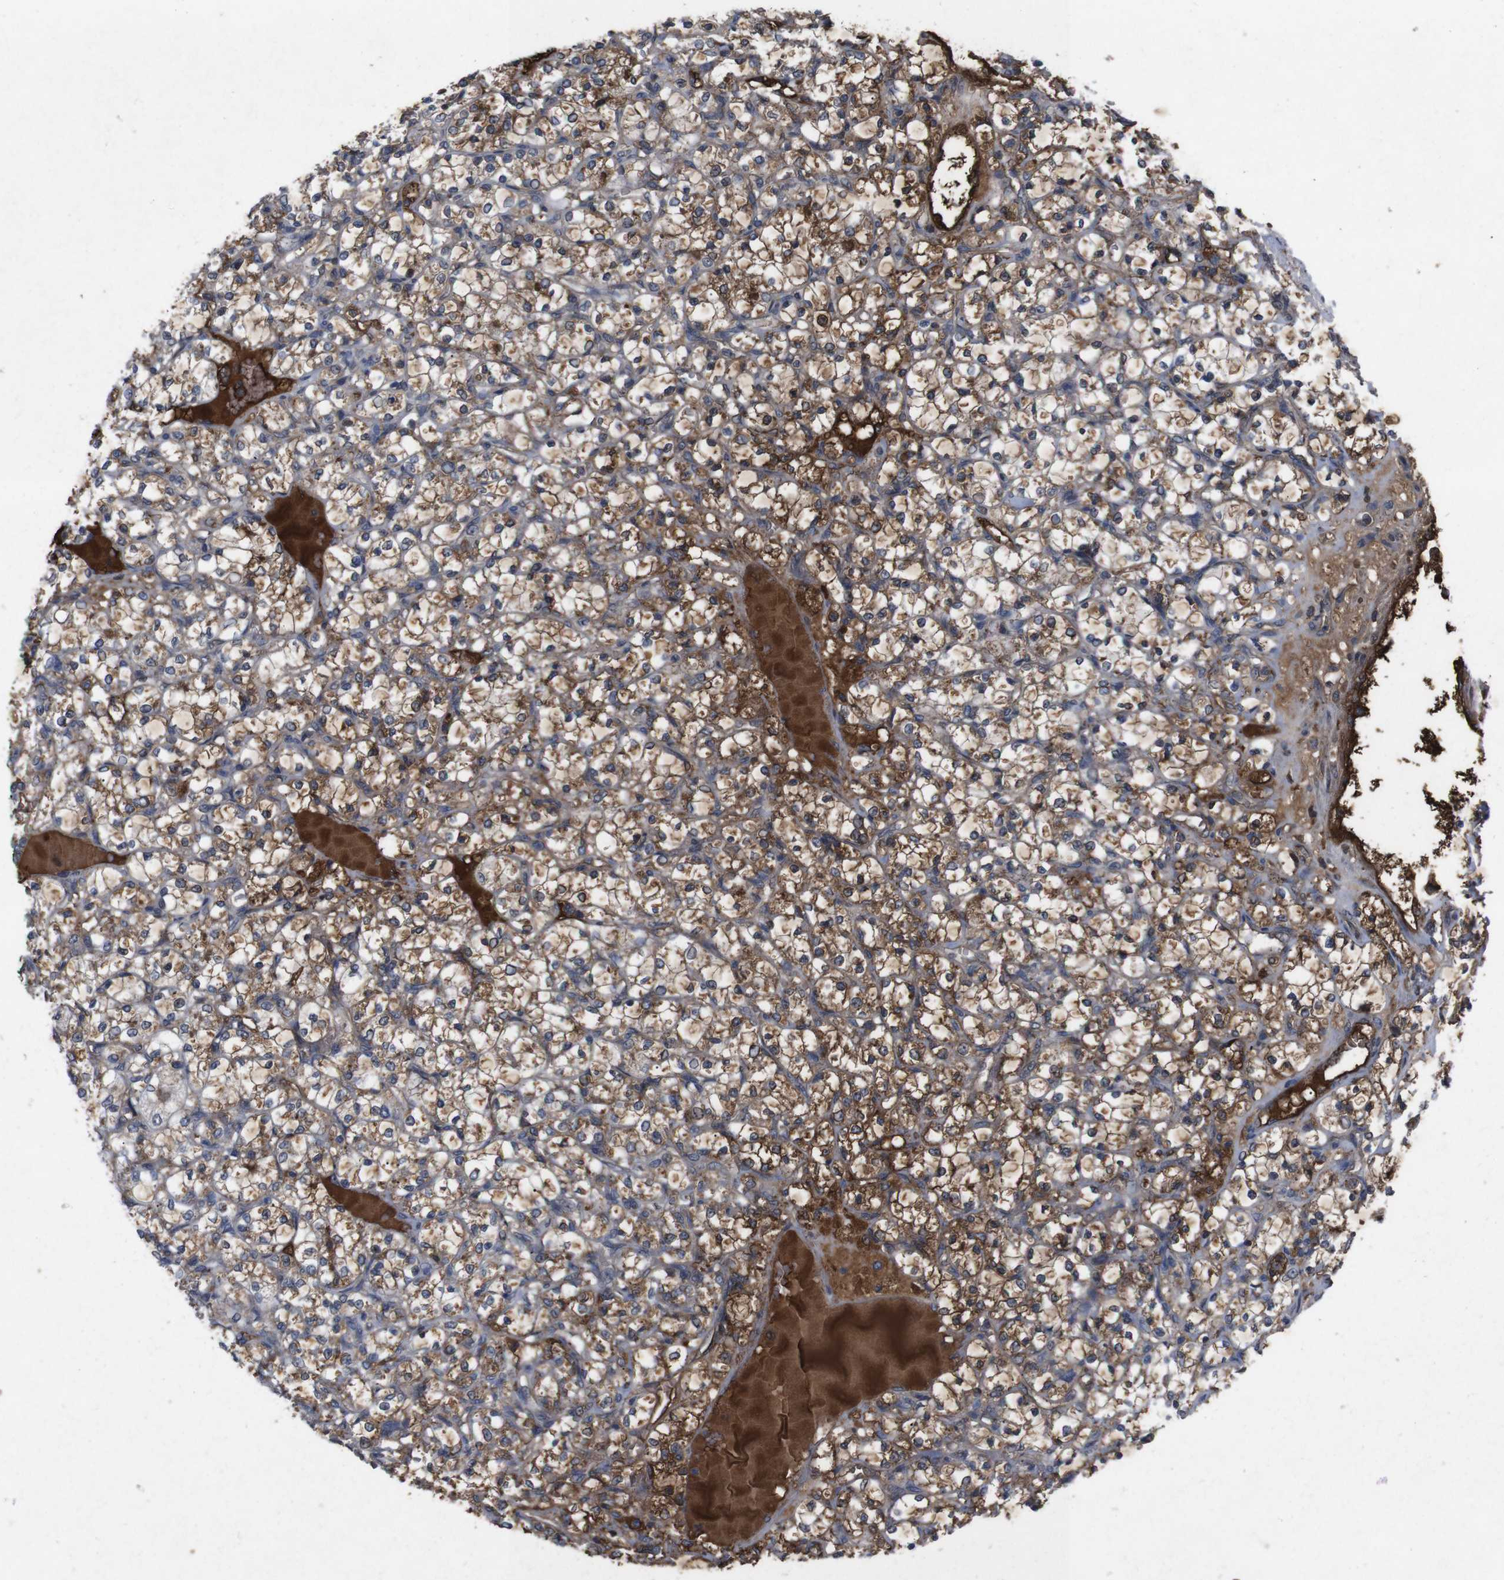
{"staining": {"intensity": "moderate", "quantity": ">75%", "location": "cytoplasmic/membranous"}, "tissue": "renal cancer", "cell_type": "Tumor cells", "image_type": "cancer", "snomed": [{"axis": "morphology", "description": "Adenocarcinoma, NOS"}, {"axis": "topography", "description": "Kidney"}], "caption": "The immunohistochemical stain labels moderate cytoplasmic/membranous staining in tumor cells of renal adenocarcinoma tissue.", "gene": "SPTB", "patient": {"sex": "female", "age": 69}}